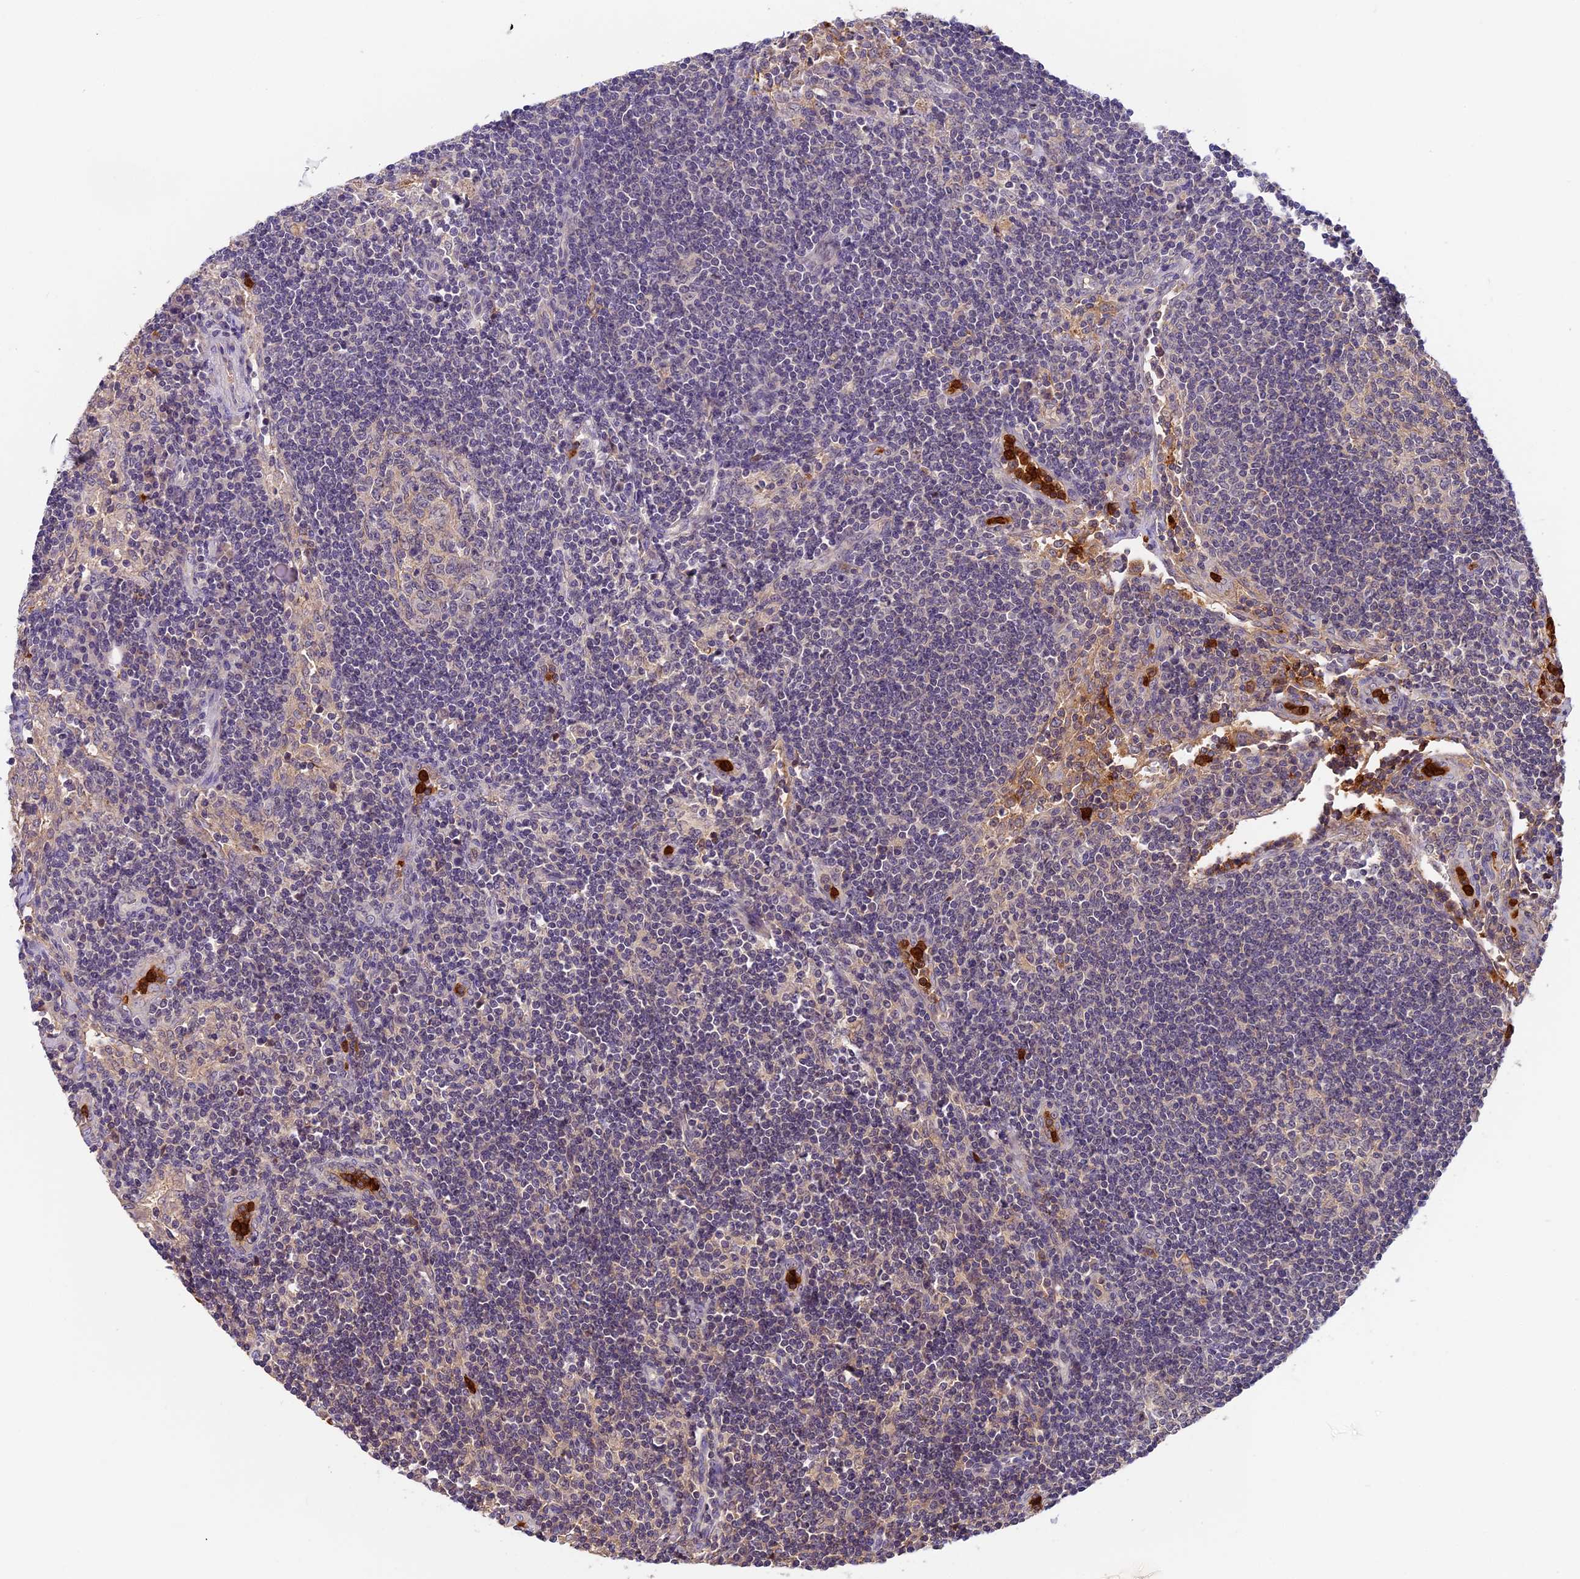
{"staining": {"intensity": "weak", "quantity": "<25%", "location": "cytoplasmic/membranous"}, "tissue": "lymph node", "cell_type": "Germinal center cells", "image_type": "normal", "snomed": [{"axis": "morphology", "description": "Normal tissue, NOS"}, {"axis": "topography", "description": "Lymph node"}], "caption": "High power microscopy photomicrograph of an IHC micrograph of benign lymph node, revealing no significant staining in germinal center cells.", "gene": "ADGRD1", "patient": {"sex": "female", "age": 73}}